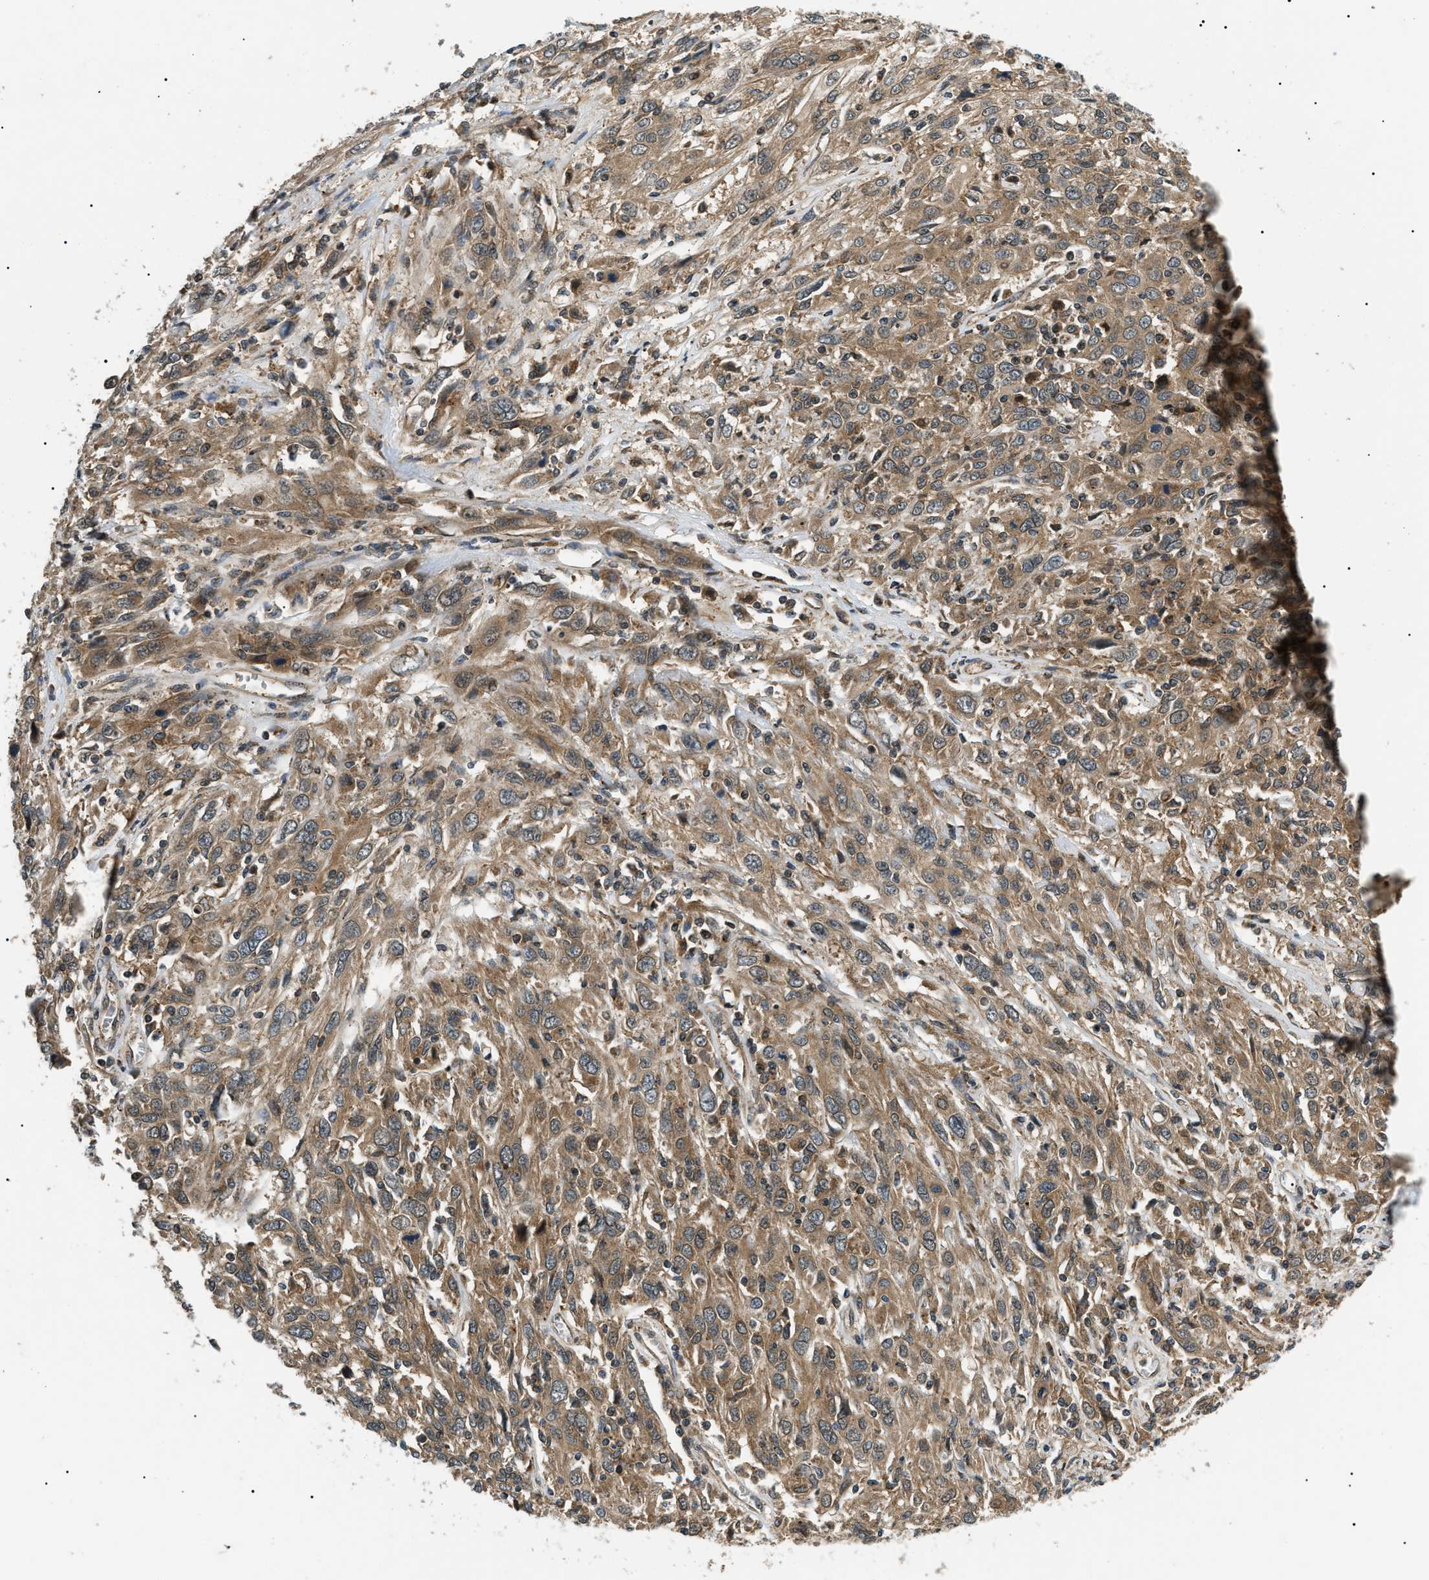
{"staining": {"intensity": "moderate", "quantity": ">75%", "location": "cytoplasmic/membranous"}, "tissue": "cervical cancer", "cell_type": "Tumor cells", "image_type": "cancer", "snomed": [{"axis": "morphology", "description": "Squamous cell carcinoma, NOS"}, {"axis": "topography", "description": "Cervix"}], "caption": "The histopathology image reveals immunohistochemical staining of squamous cell carcinoma (cervical). There is moderate cytoplasmic/membranous expression is identified in approximately >75% of tumor cells.", "gene": "ATP6AP1", "patient": {"sex": "female", "age": 46}}